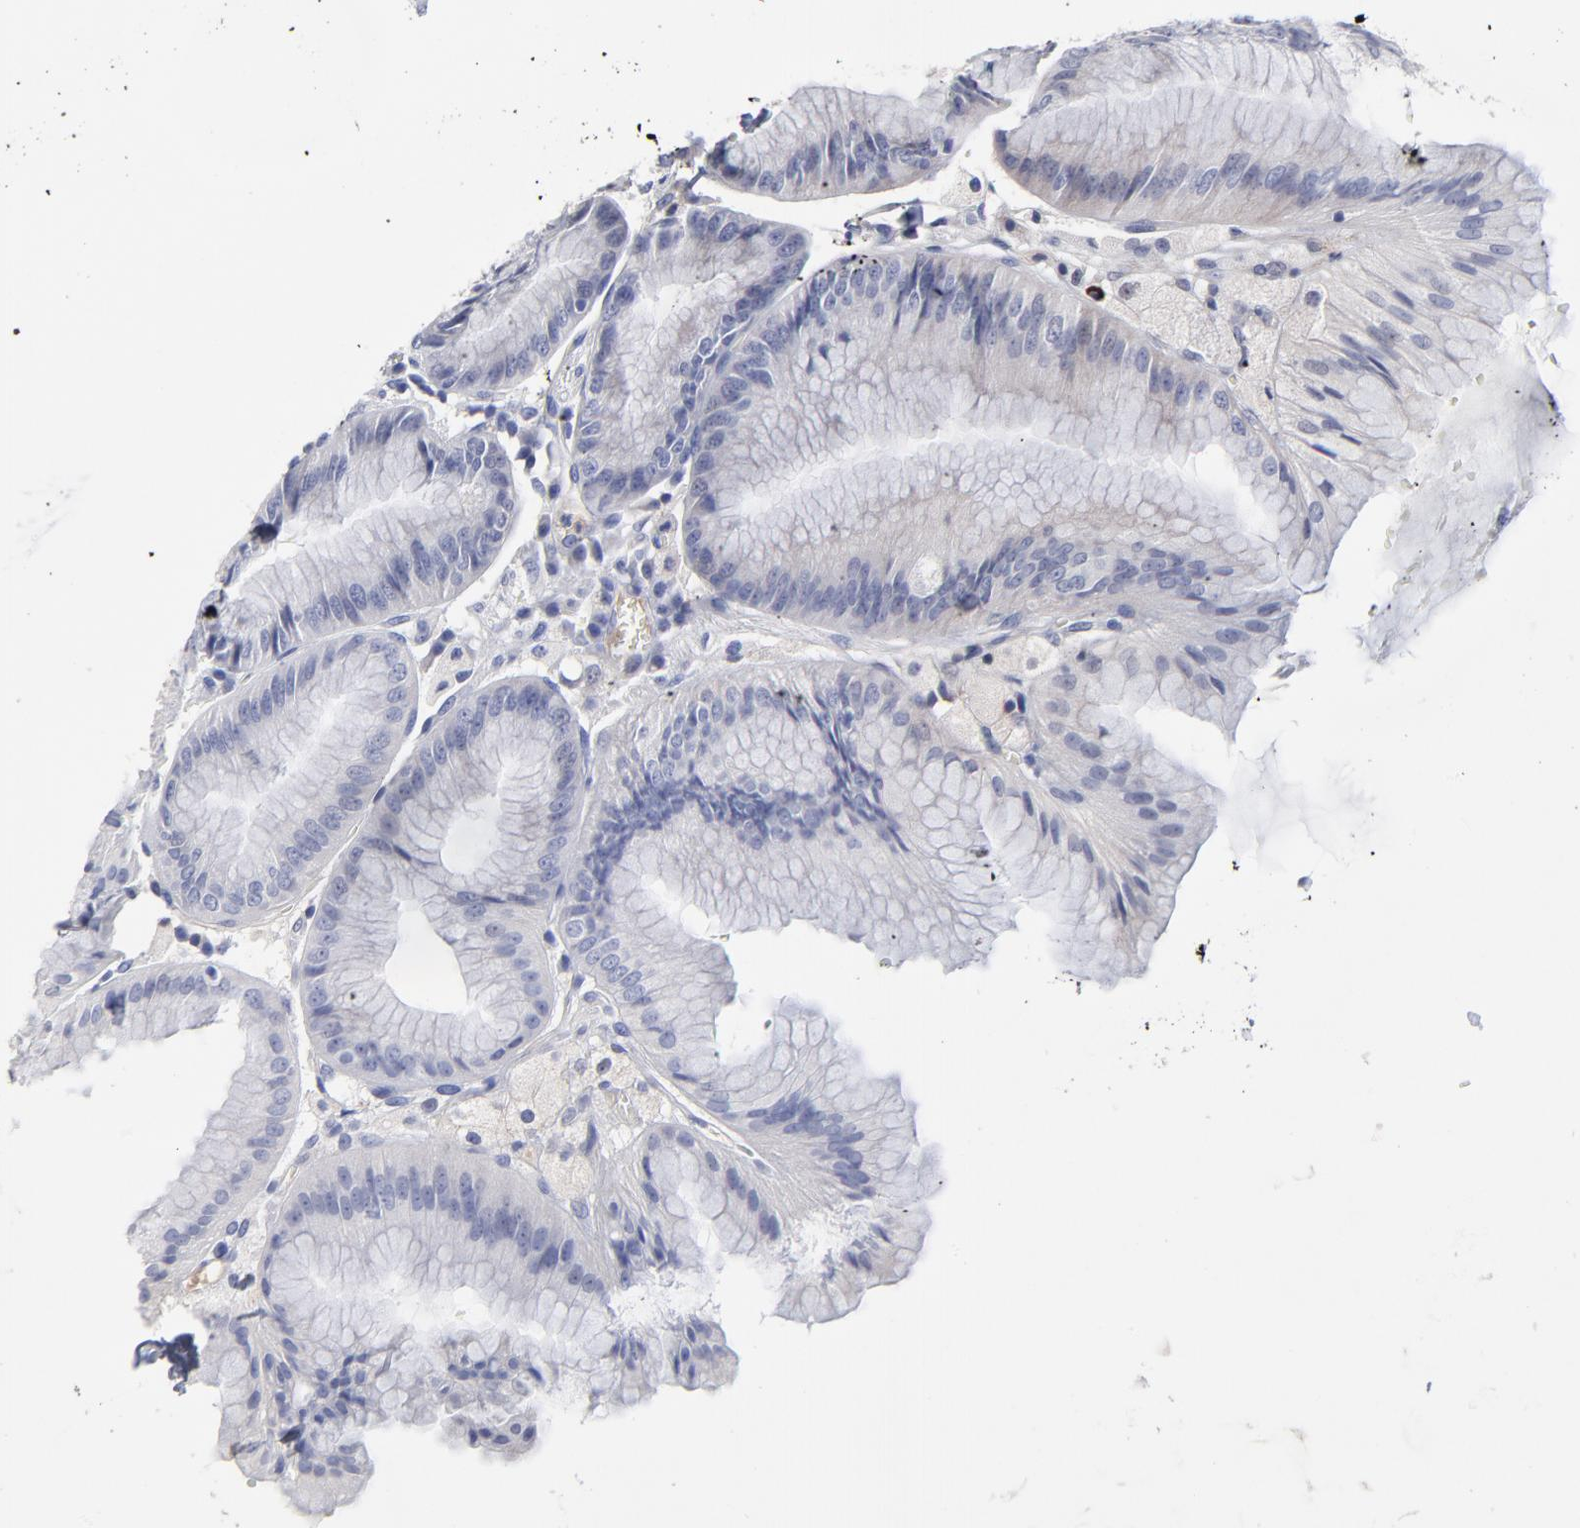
{"staining": {"intensity": "negative", "quantity": "none", "location": "none"}, "tissue": "stomach", "cell_type": "Glandular cells", "image_type": "normal", "snomed": [{"axis": "morphology", "description": "Normal tissue, NOS"}, {"axis": "topography", "description": "Stomach, lower"}], "caption": "Immunohistochemistry photomicrograph of normal stomach stained for a protein (brown), which reveals no expression in glandular cells. (DAB immunohistochemistry (IHC) visualized using brightfield microscopy, high magnification).", "gene": "TRAT1", "patient": {"sex": "male", "age": 71}}